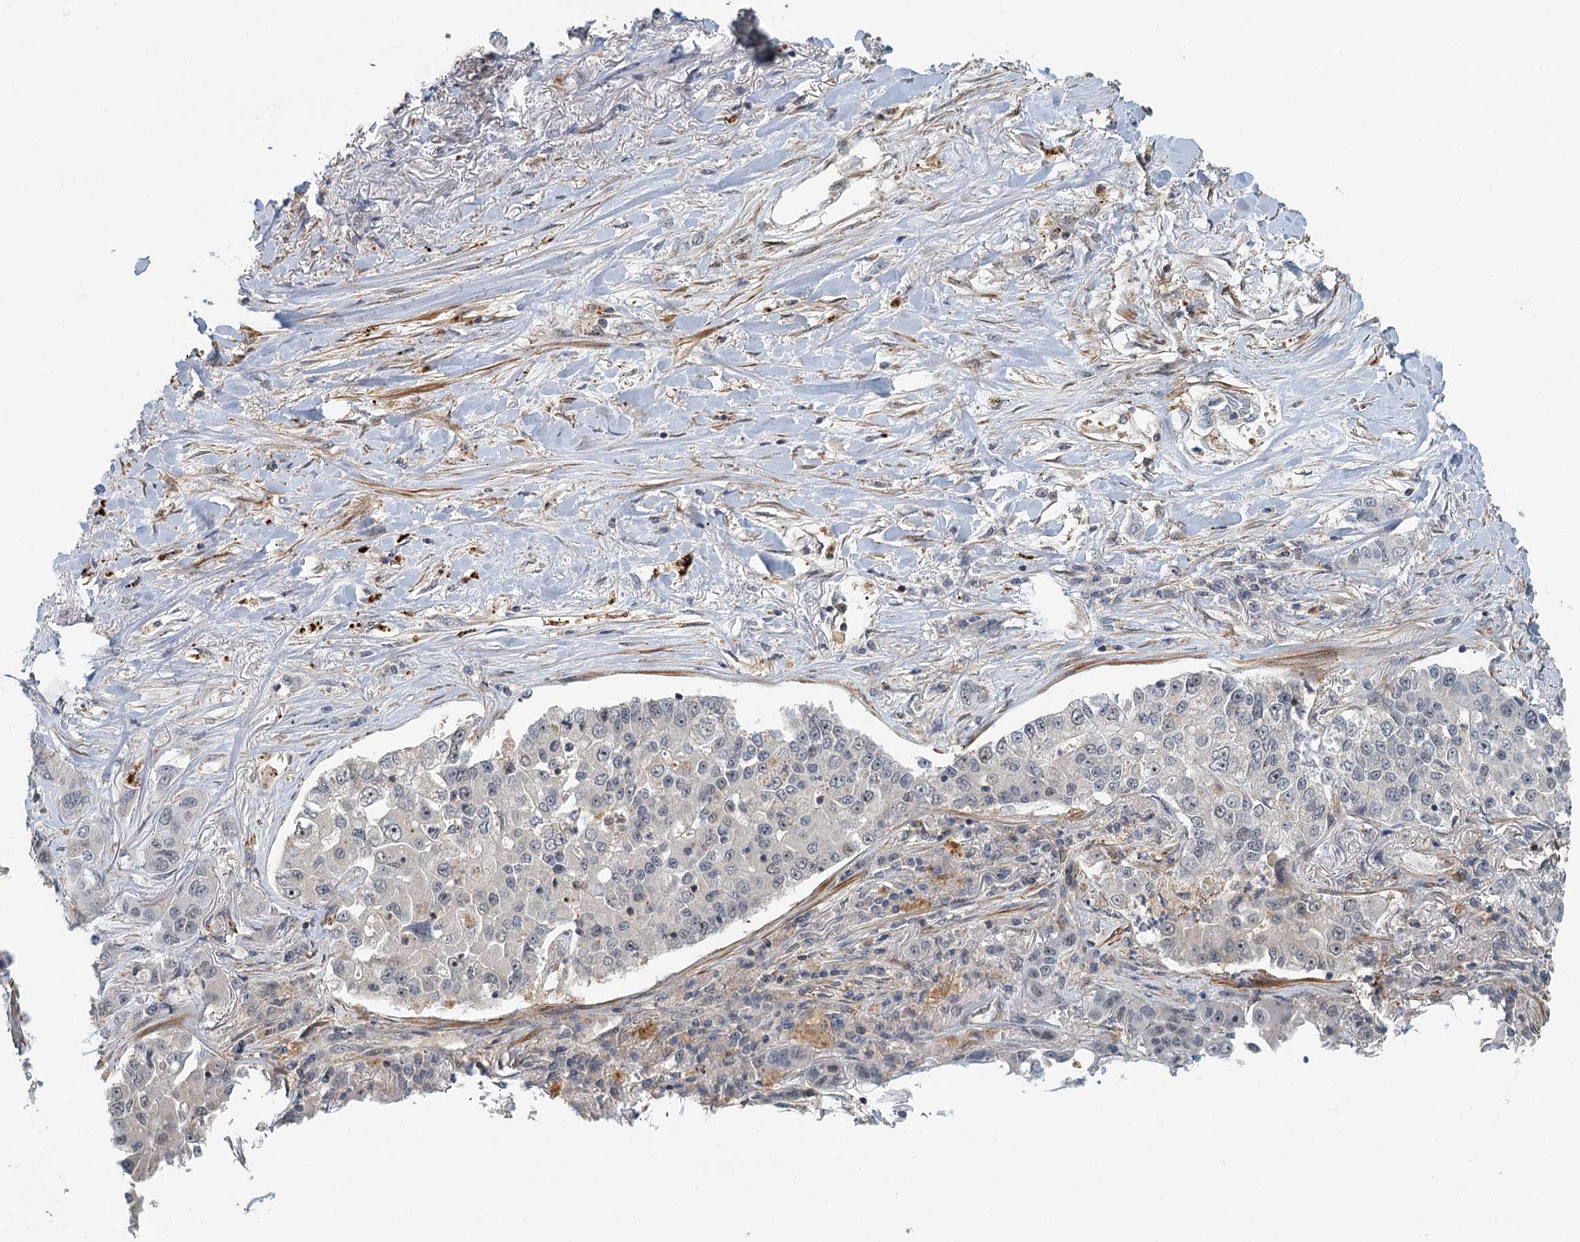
{"staining": {"intensity": "moderate", "quantity": "<25%", "location": "nuclear"}, "tissue": "lung cancer", "cell_type": "Tumor cells", "image_type": "cancer", "snomed": [{"axis": "morphology", "description": "Adenocarcinoma, NOS"}, {"axis": "topography", "description": "Lung"}], "caption": "High-power microscopy captured an immunohistochemistry image of lung cancer (adenocarcinoma), revealing moderate nuclear expression in about <25% of tumor cells.", "gene": "TAS2R42", "patient": {"sex": "male", "age": 49}}